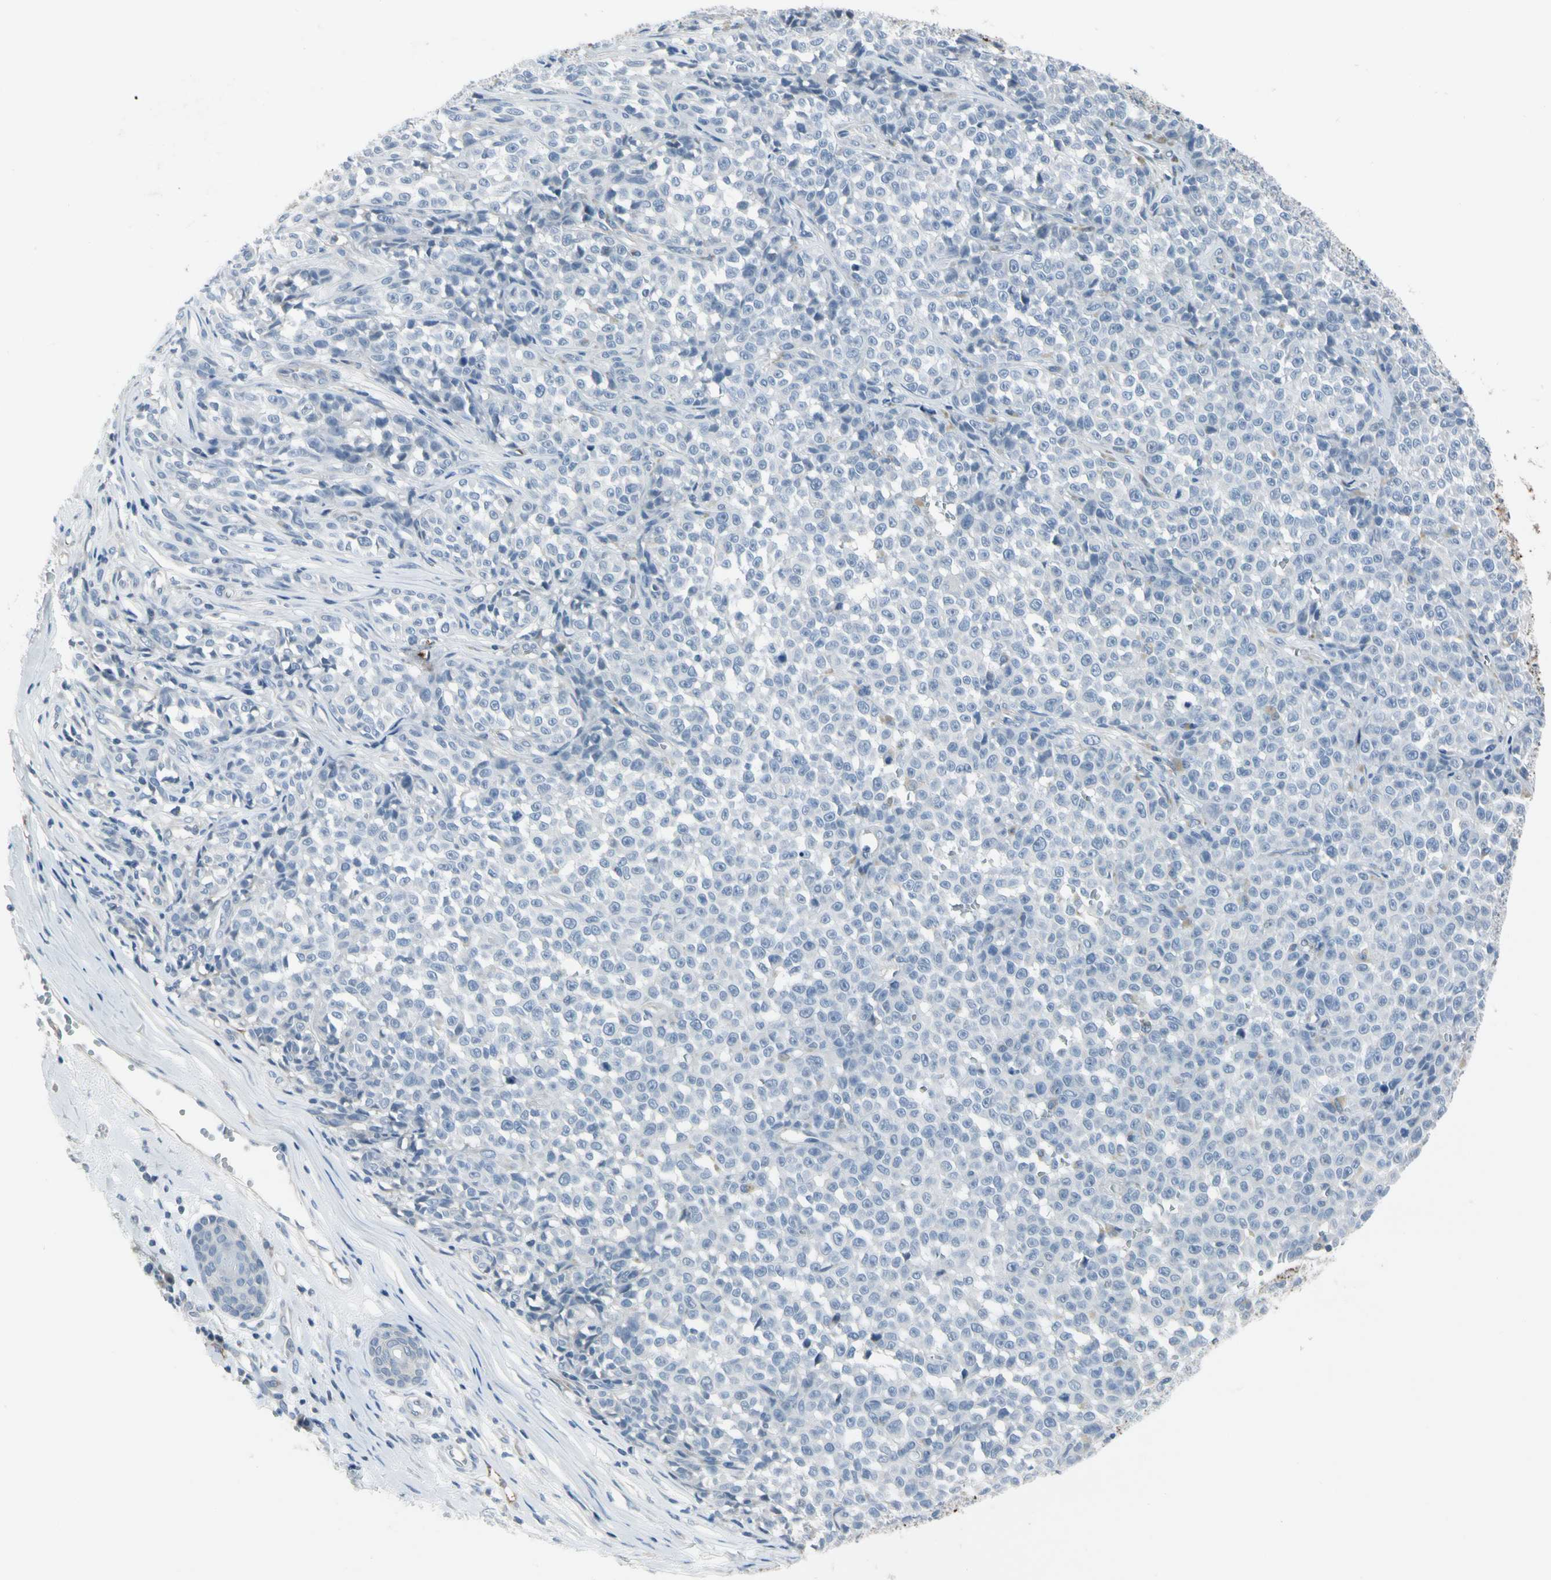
{"staining": {"intensity": "negative", "quantity": "none", "location": "none"}, "tissue": "melanoma", "cell_type": "Tumor cells", "image_type": "cancer", "snomed": [{"axis": "morphology", "description": "Malignant melanoma, NOS"}, {"axis": "topography", "description": "Skin"}], "caption": "An immunohistochemistry image of melanoma is shown. There is no staining in tumor cells of melanoma.", "gene": "PIGR", "patient": {"sex": "female", "age": 82}}